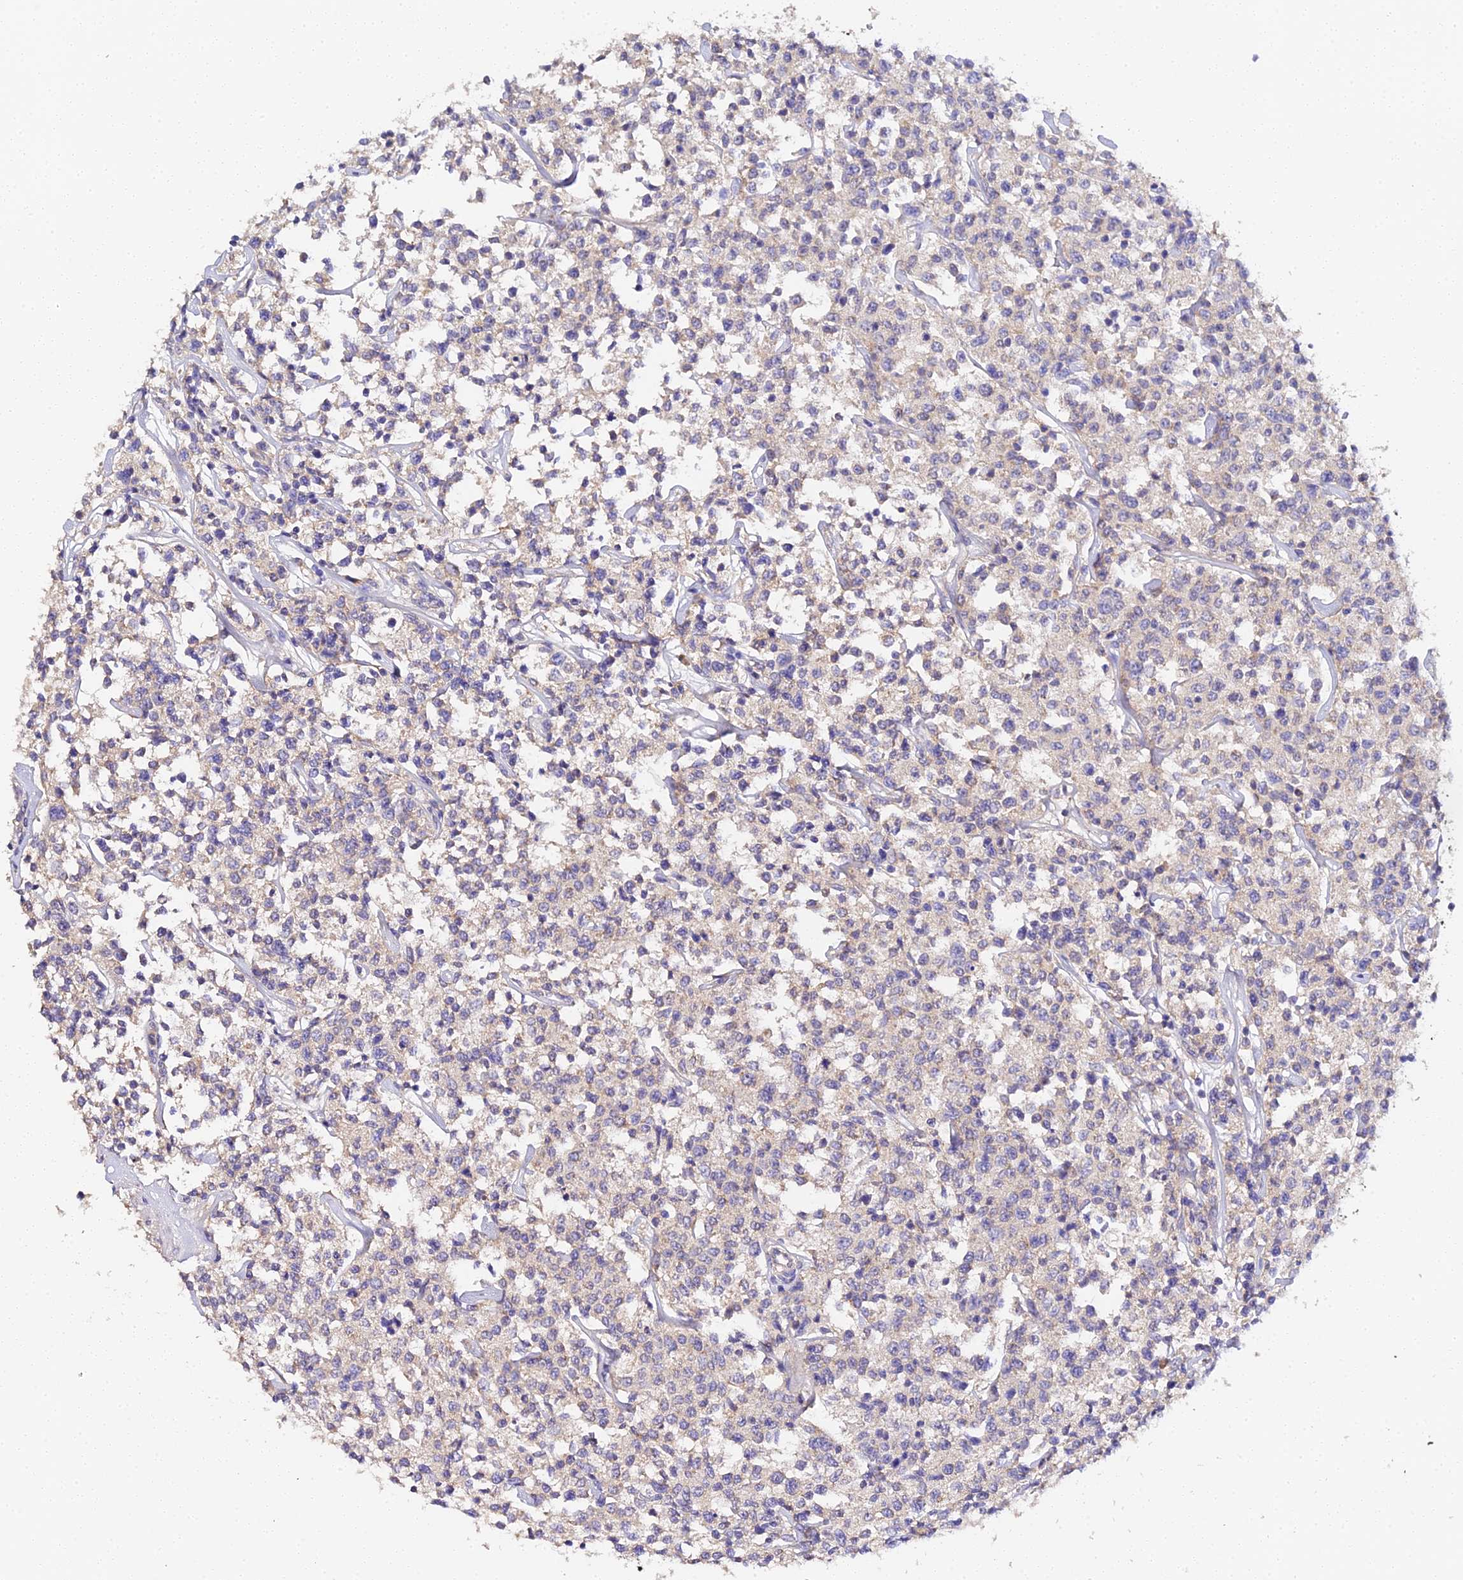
{"staining": {"intensity": "negative", "quantity": "none", "location": "none"}, "tissue": "lymphoma", "cell_type": "Tumor cells", "image_type": "cancer", "snomed": [{"axis": "morphology", "description": "Malignant lymphoma, non-Hodgkin's type, Low grade"}, {"axis": "topography", "description": "Small intestine"}], "caption": "Lymphoma was stained to show a protein in brown. There is no significant positivity in tumor cells. (DAB immunohistochemistry (IHC), high magnification).", "gene": "SCX", "patient": {"sex": "female", "age": 59}}